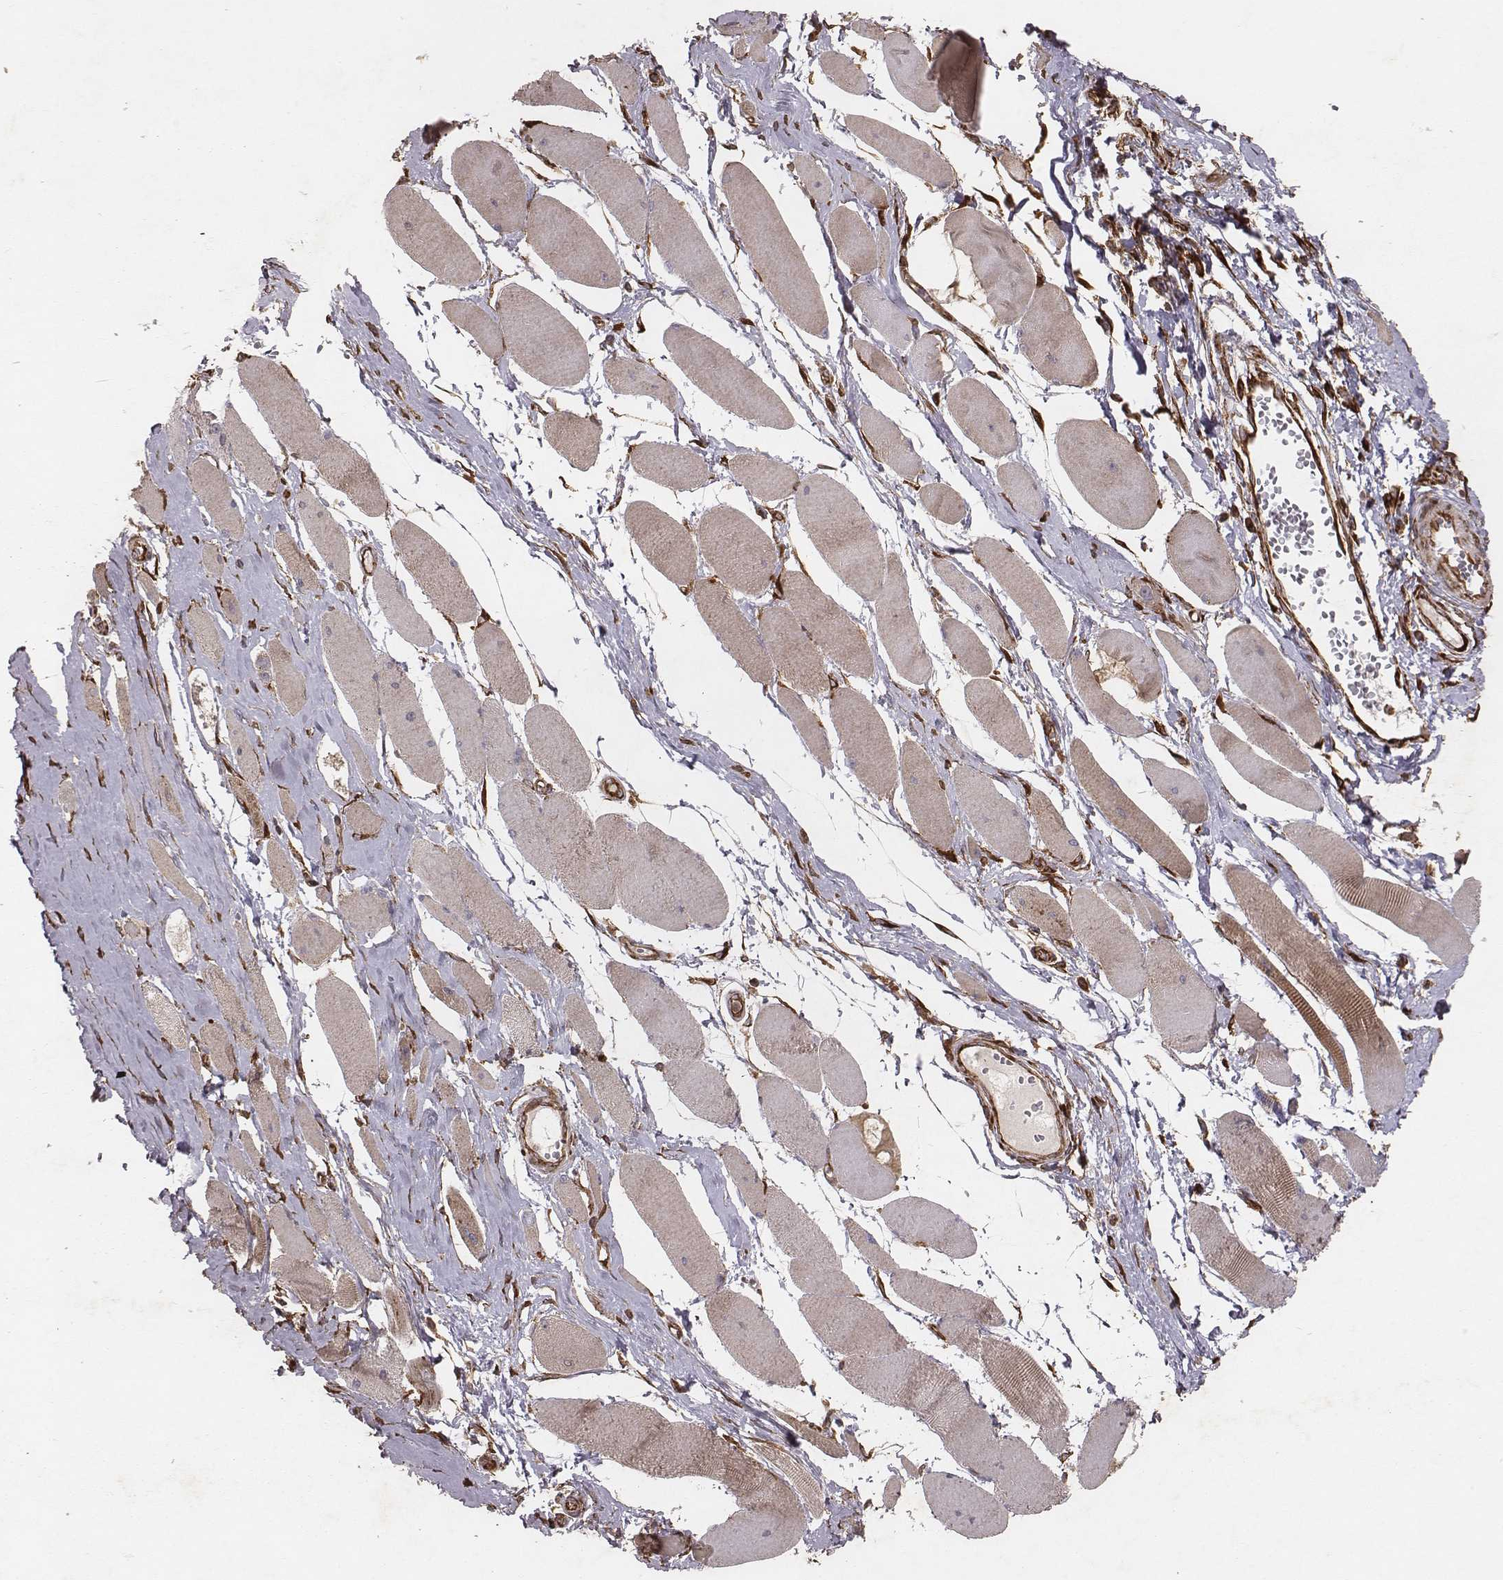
{"staining": {"intensity": "moderate", "quantity": "25%-75%", "location": "cytoplasmic/membranous"}, "tissue": "skeletal muscle", "cell_type": "Myocytes", "image_type": "normal", "snomed": [{"axis": "morphology", "description": "Normal tissue, NOS"}, {"axis": "topography", "description": "Skeletal muscle"}], "caption": "Immunohistochemistry (IHC) (DAB (3,3'-diaminobenzidine)) staining of normal skeletal muscle exhibits moderate cytoplasmic/membranous protein staining in approximately 25%-75% of myocytes.", "gene": "TXLNA", "patient": {"sex": "female", "age": 75}}